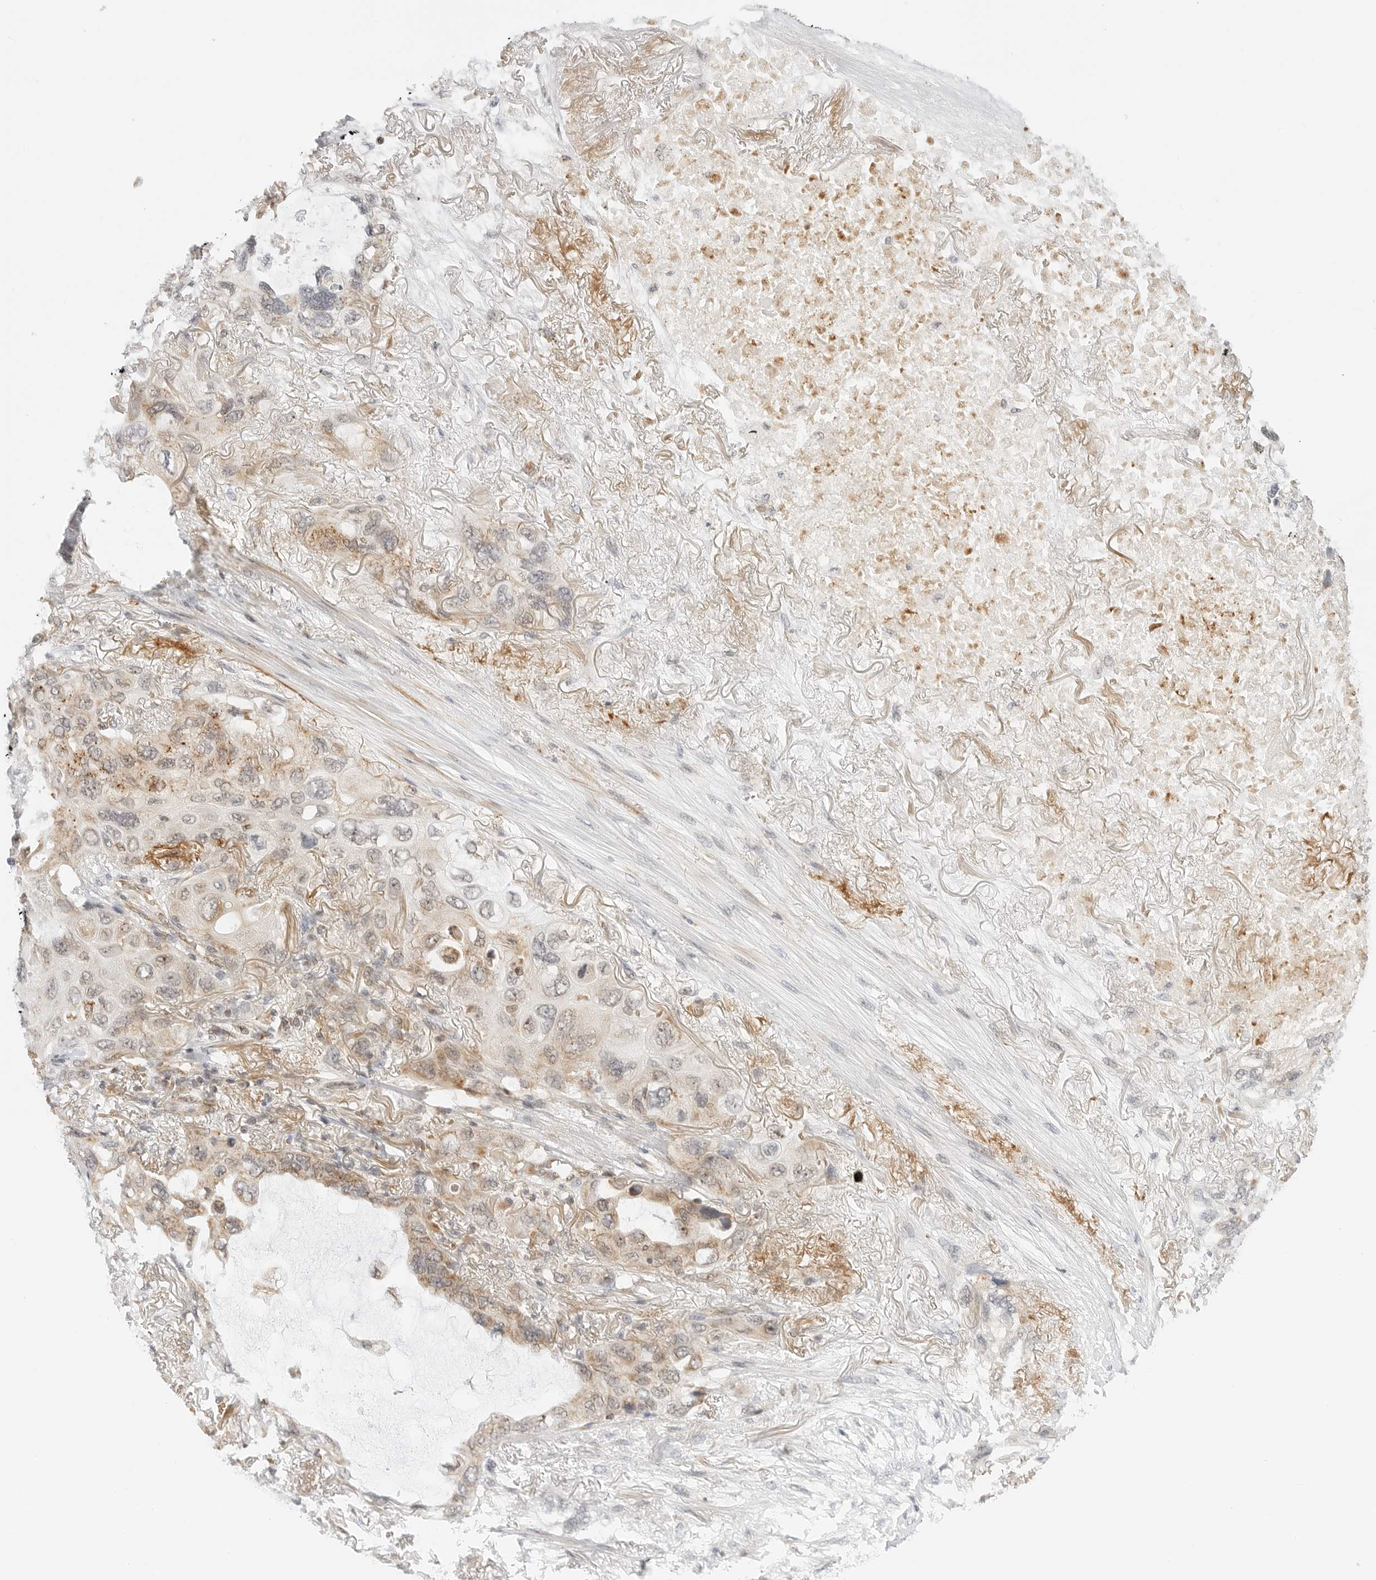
{"staining": {"intensity": "weak", "quantity": "<25%", "location": "cytoplasmic/membranous"}, "tissue": "lung cancer", "cell_type": "Tumor cells", "image_type": "cancer", "snomed": [{"axis": "morphology", "description": "Squamous cell carcinoma, NOS"}, {"axis": "topography", "description": "Lung"}], "caption": "The immunohistochemistry (IHC) histopathology image has no significant expression in tumor cells of lung squamous cell carcinoma tissue.", "gene": "GORAB", "patient": {"sex": "female", "age": 73}}